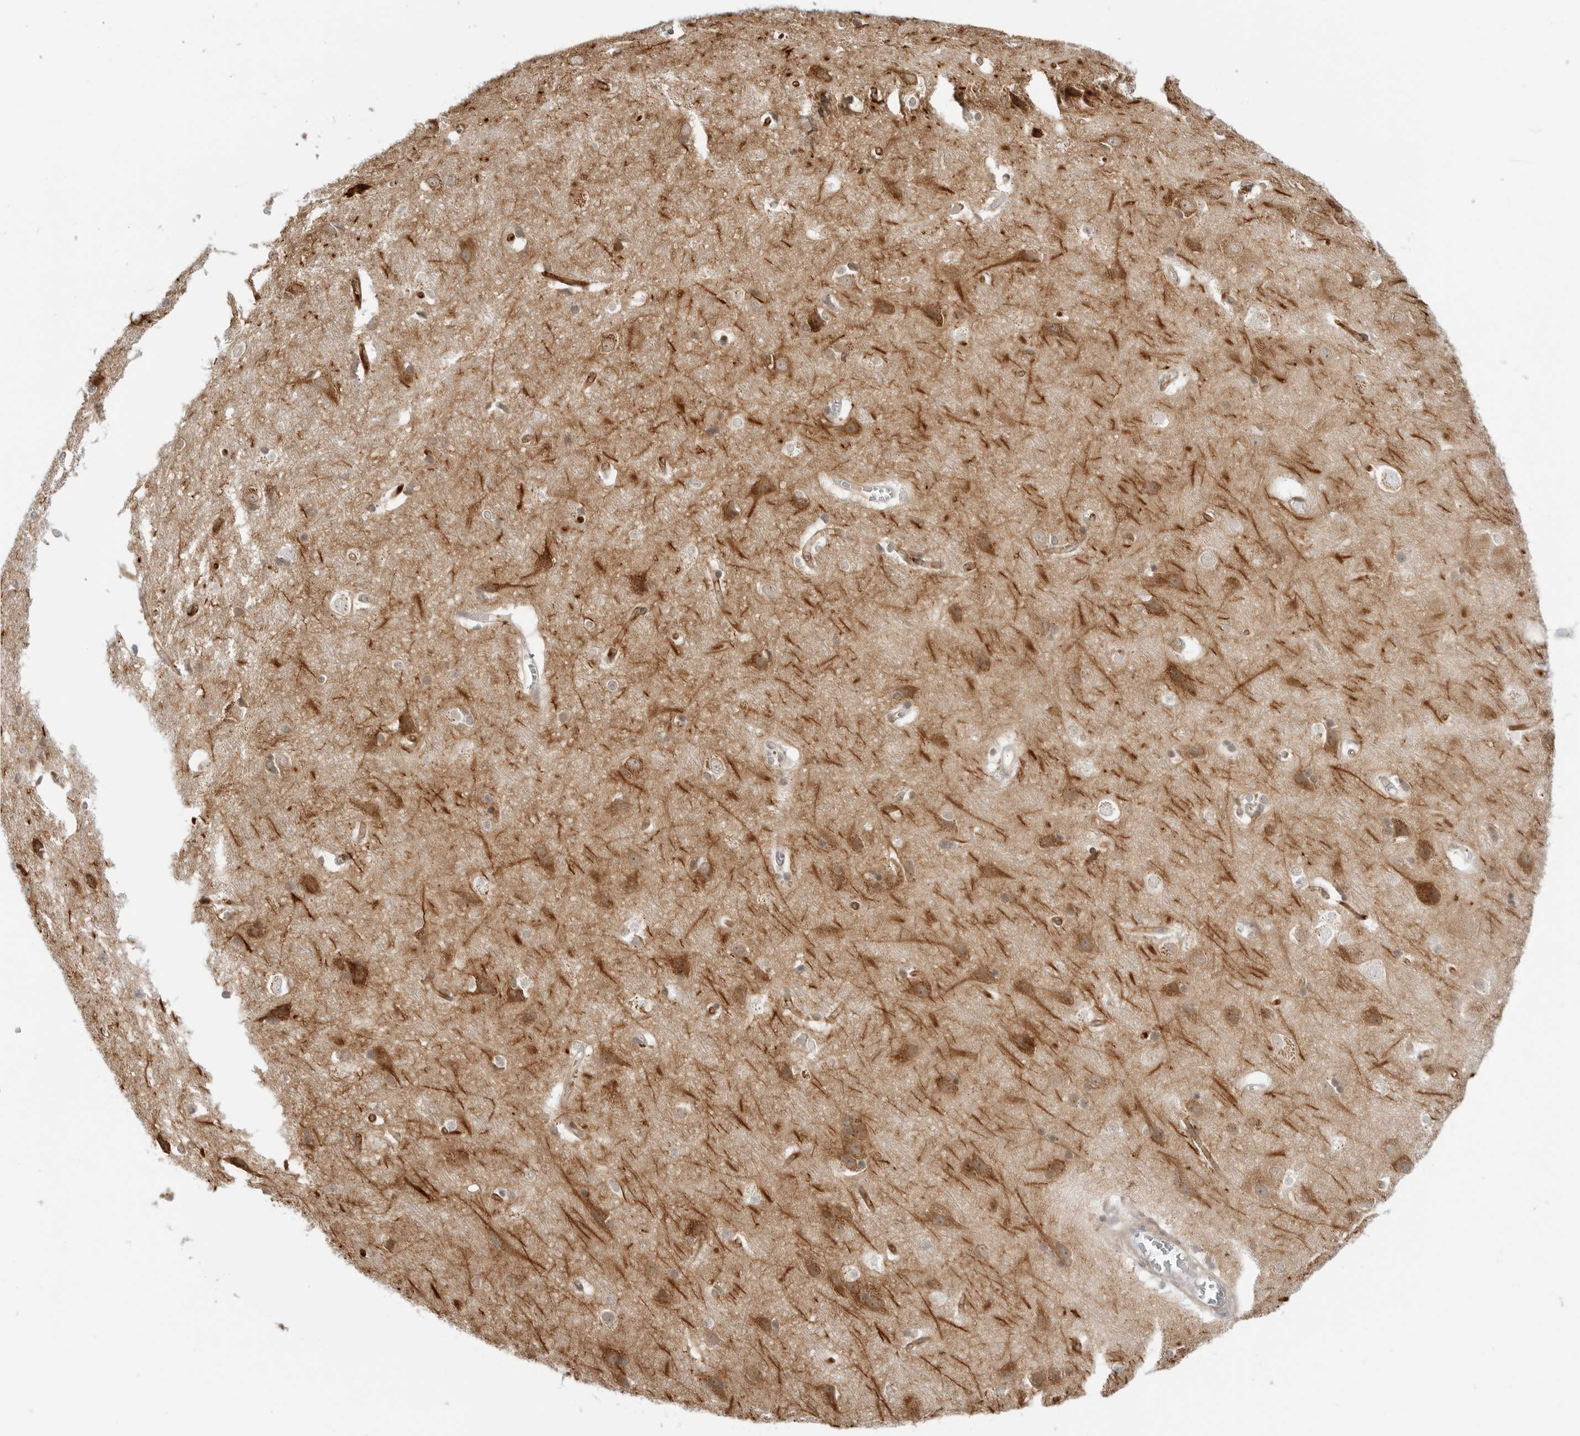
{"staining": {"intensity": "weak", "quantity": "25%-75%", "location": "cytoplasmic/membranous"}, "tissue": "cerebral cortex", "cell_type": "Endothelial cells", "image_type": "normal", "snomed": [{"axis": "morphology", "description": "Normal tissue, NOS"}, {"axis": "topography", "description": "Cerebral cortex"}], "caption": "Immunohistochemistry (IHC) (DAB (3,3'-diaminobenzidine)) staining of normal cerebral cortex displays weak cytoplasmic/membranous protein positivity in approximately 25%-75% of endothelial cells. (Stains: DAB (3,3'-diaminobenzidine) in brown, nuclei in blue, Microscopy: brightfield microscopy at high magnification).", "gene": "STXBP3", "patient": {"sex": "male", "age": 54}}